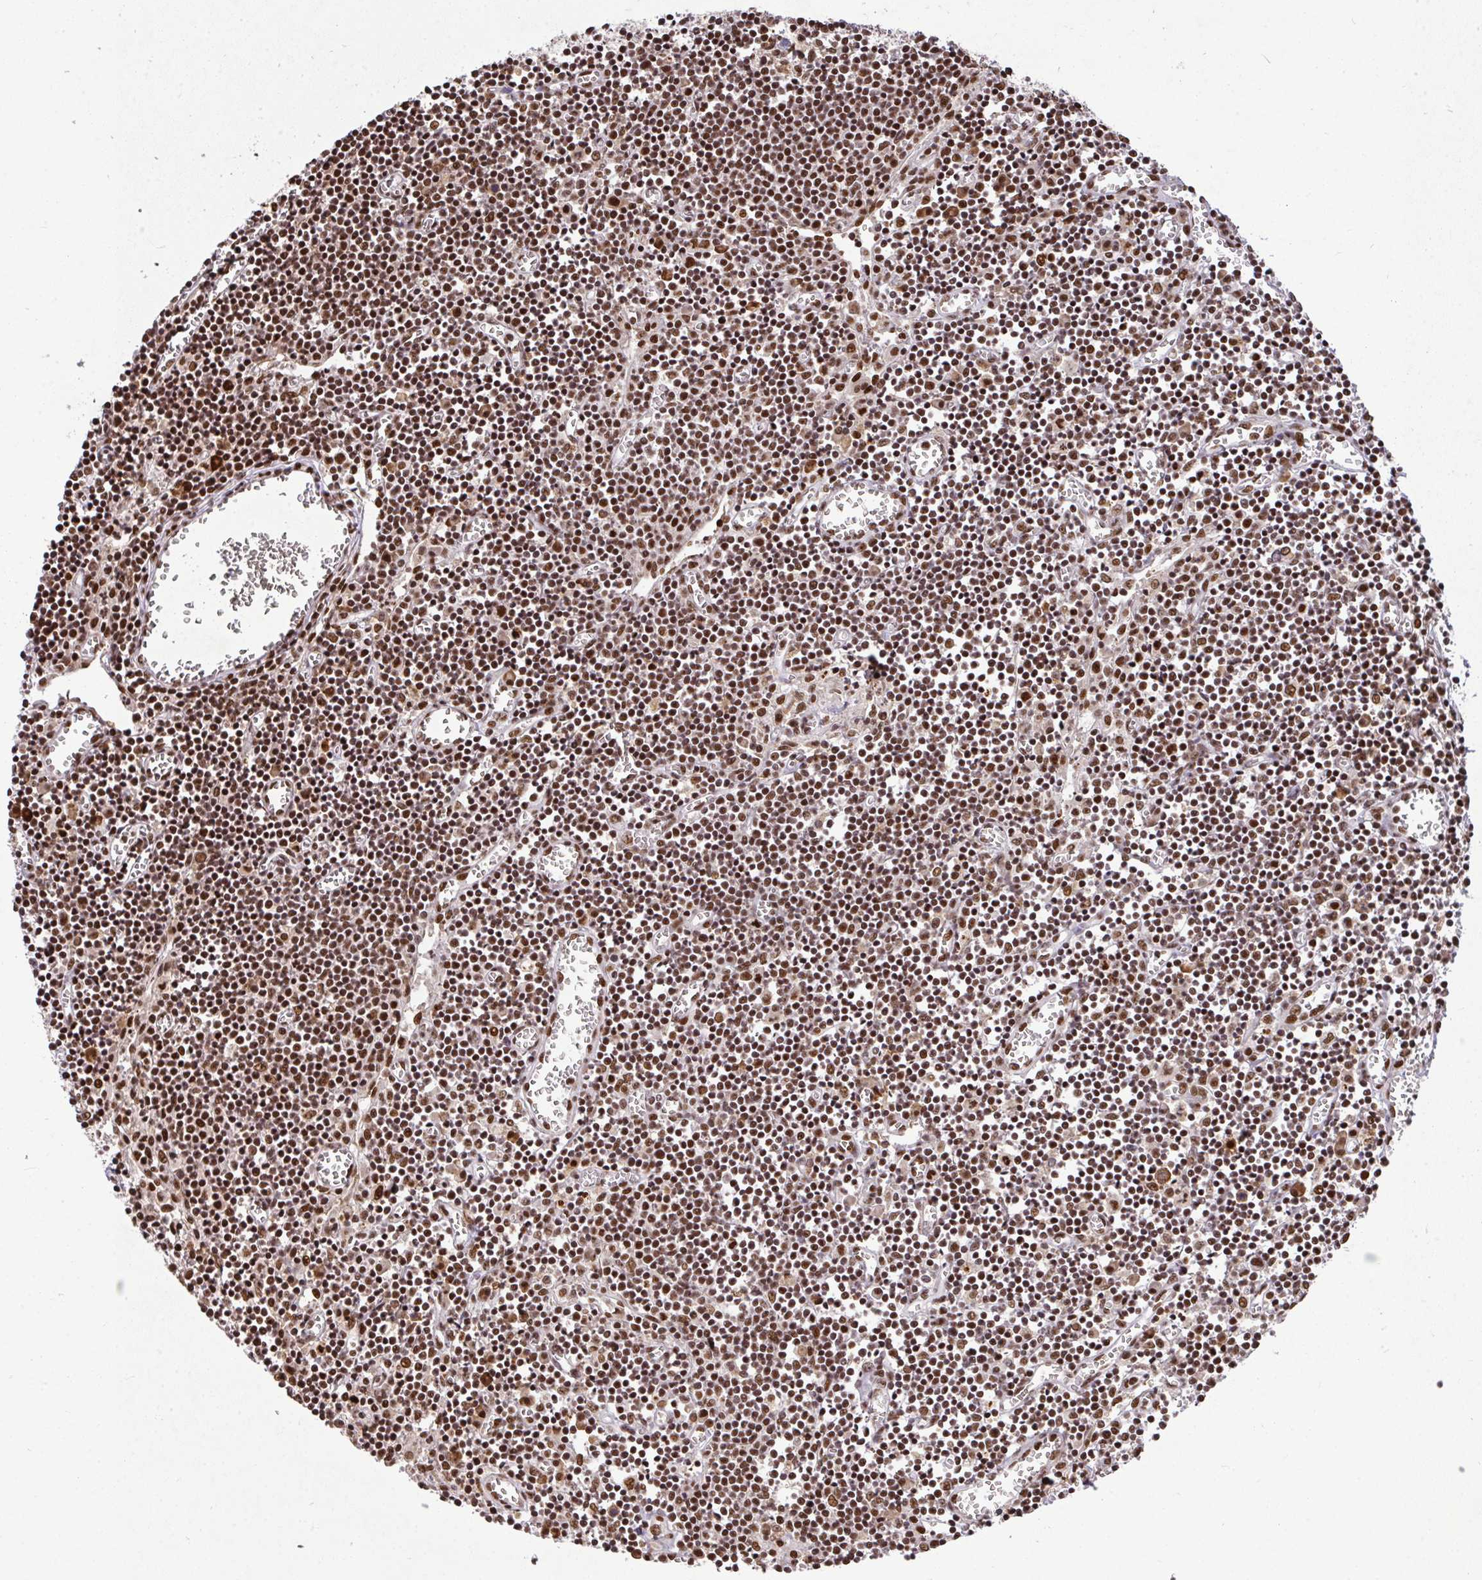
{"staining": {"intensity": "strong", "quantity": ">75%", "location": "nuclear"}, "tissue": "lymph node", "cell_type": "Germinal center cells", "image_type": "normal", "snomed": [{"axis": "morphology", "description": "Normal tissue, NOS"}, {"axis": "topography", "description": "Lymph node"}], "caption": "Lymph node stained with DAB immunohistochemistry displays high levels of strong nuclear staining in about >75% of germinal center cells. The staining was performed using DAB (3,3'-diaminobenzidine), with brown indicating positive protein expression. Nuclei are stained blue with hematoxylin.", "gene": "U2AF1L4", "patient": {"sex": "male", "age": 66}}